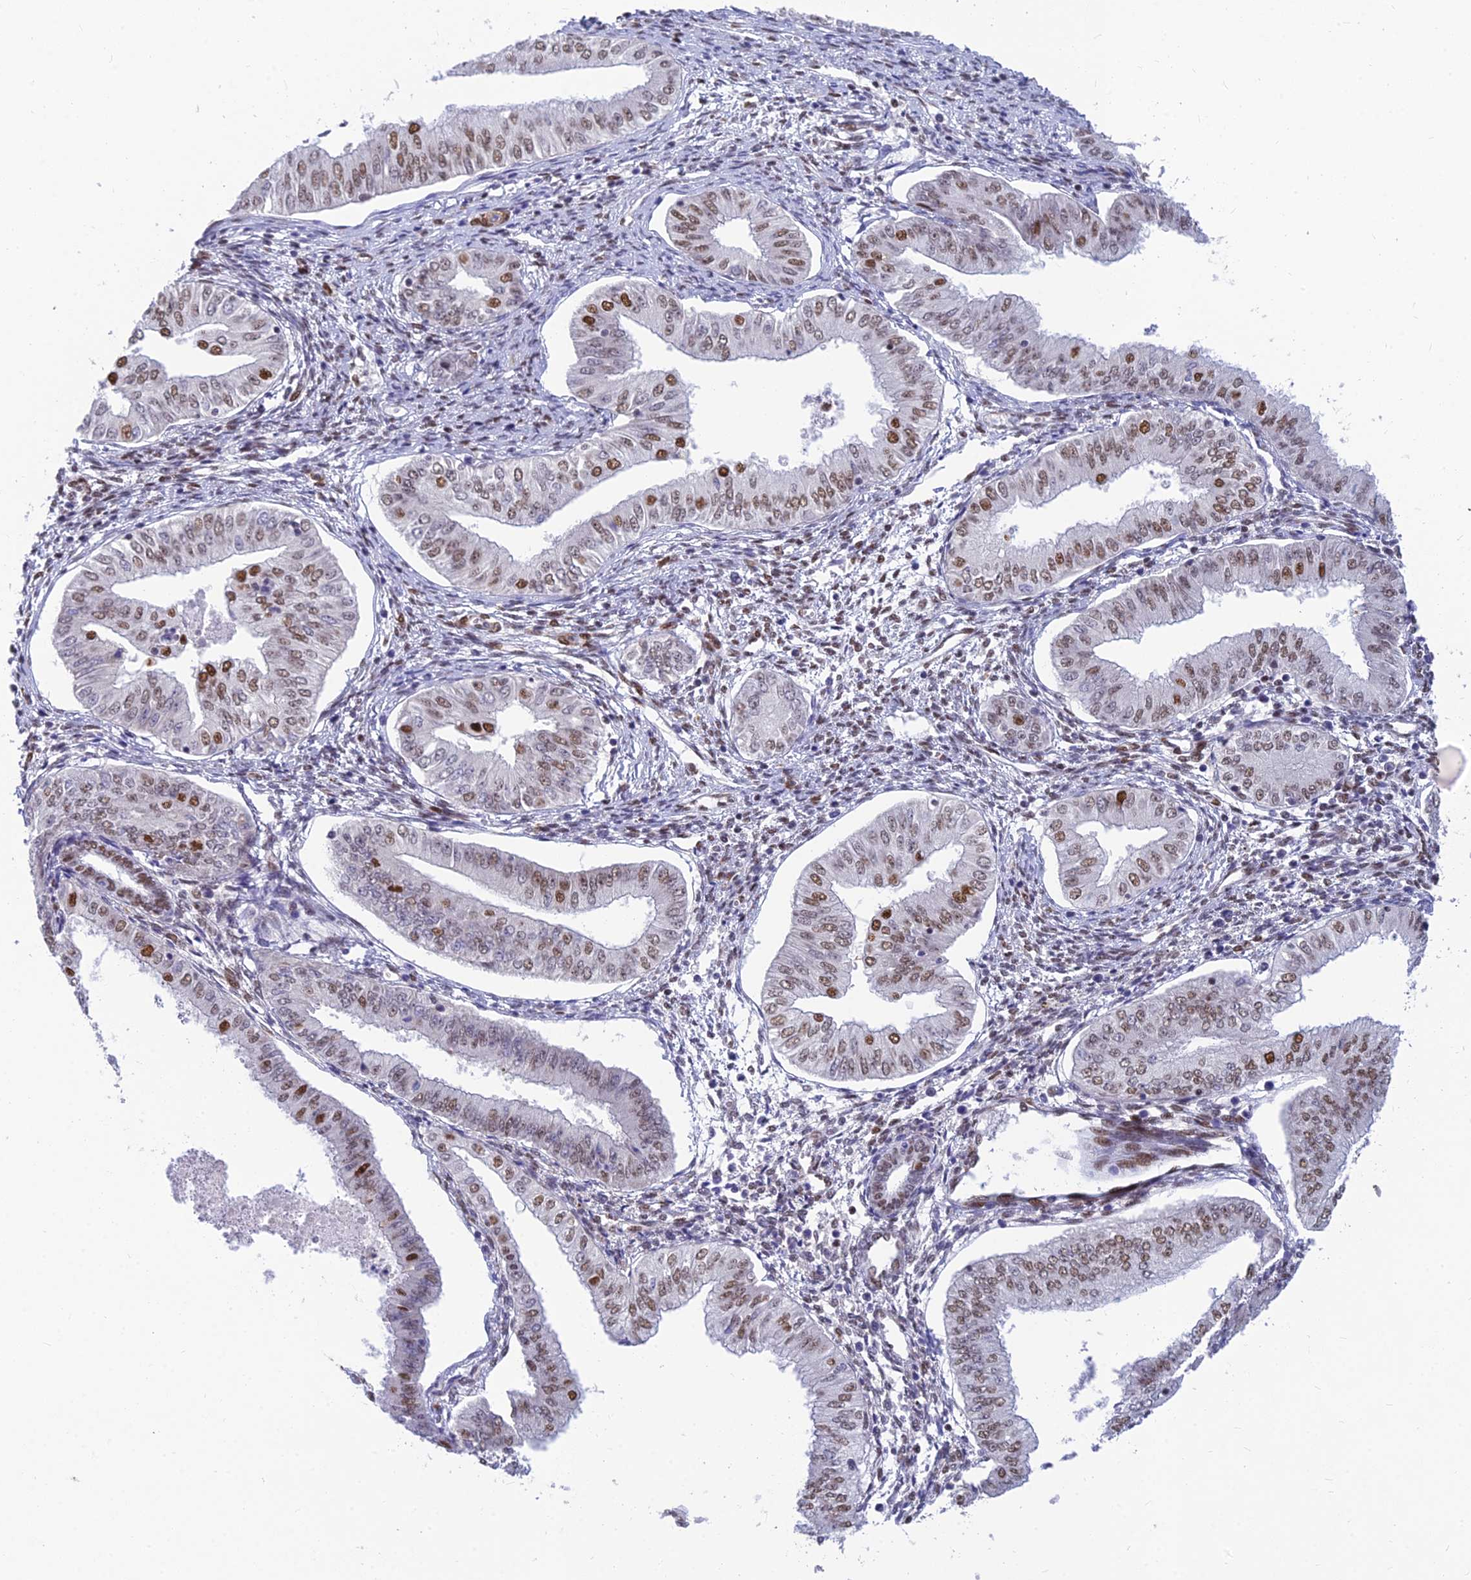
{"staining": {"intensity": "moderate", "quantity": ">75%", "location": "nuclear"}, "tissue": "endometrial cancer", "cell_type": "Tumor cells", "image_type": "cancer", "snomed": [{"axis": "morphology", "description": "Normal tissue, NOS"}, {"axis": "morphology", "description": "Adenocarcinoma, NOS"}, {"axis": "topography", "description": "Endometrium"}], "caption": "DAB immunohistochemical staining of human endometrial cancer (adenocarcinoma) reveals moderate nuclear protein staining in approximately >75% of tumor cells.", "gene": "CLK4", "patient": {"sex": "female", "age": 53}}